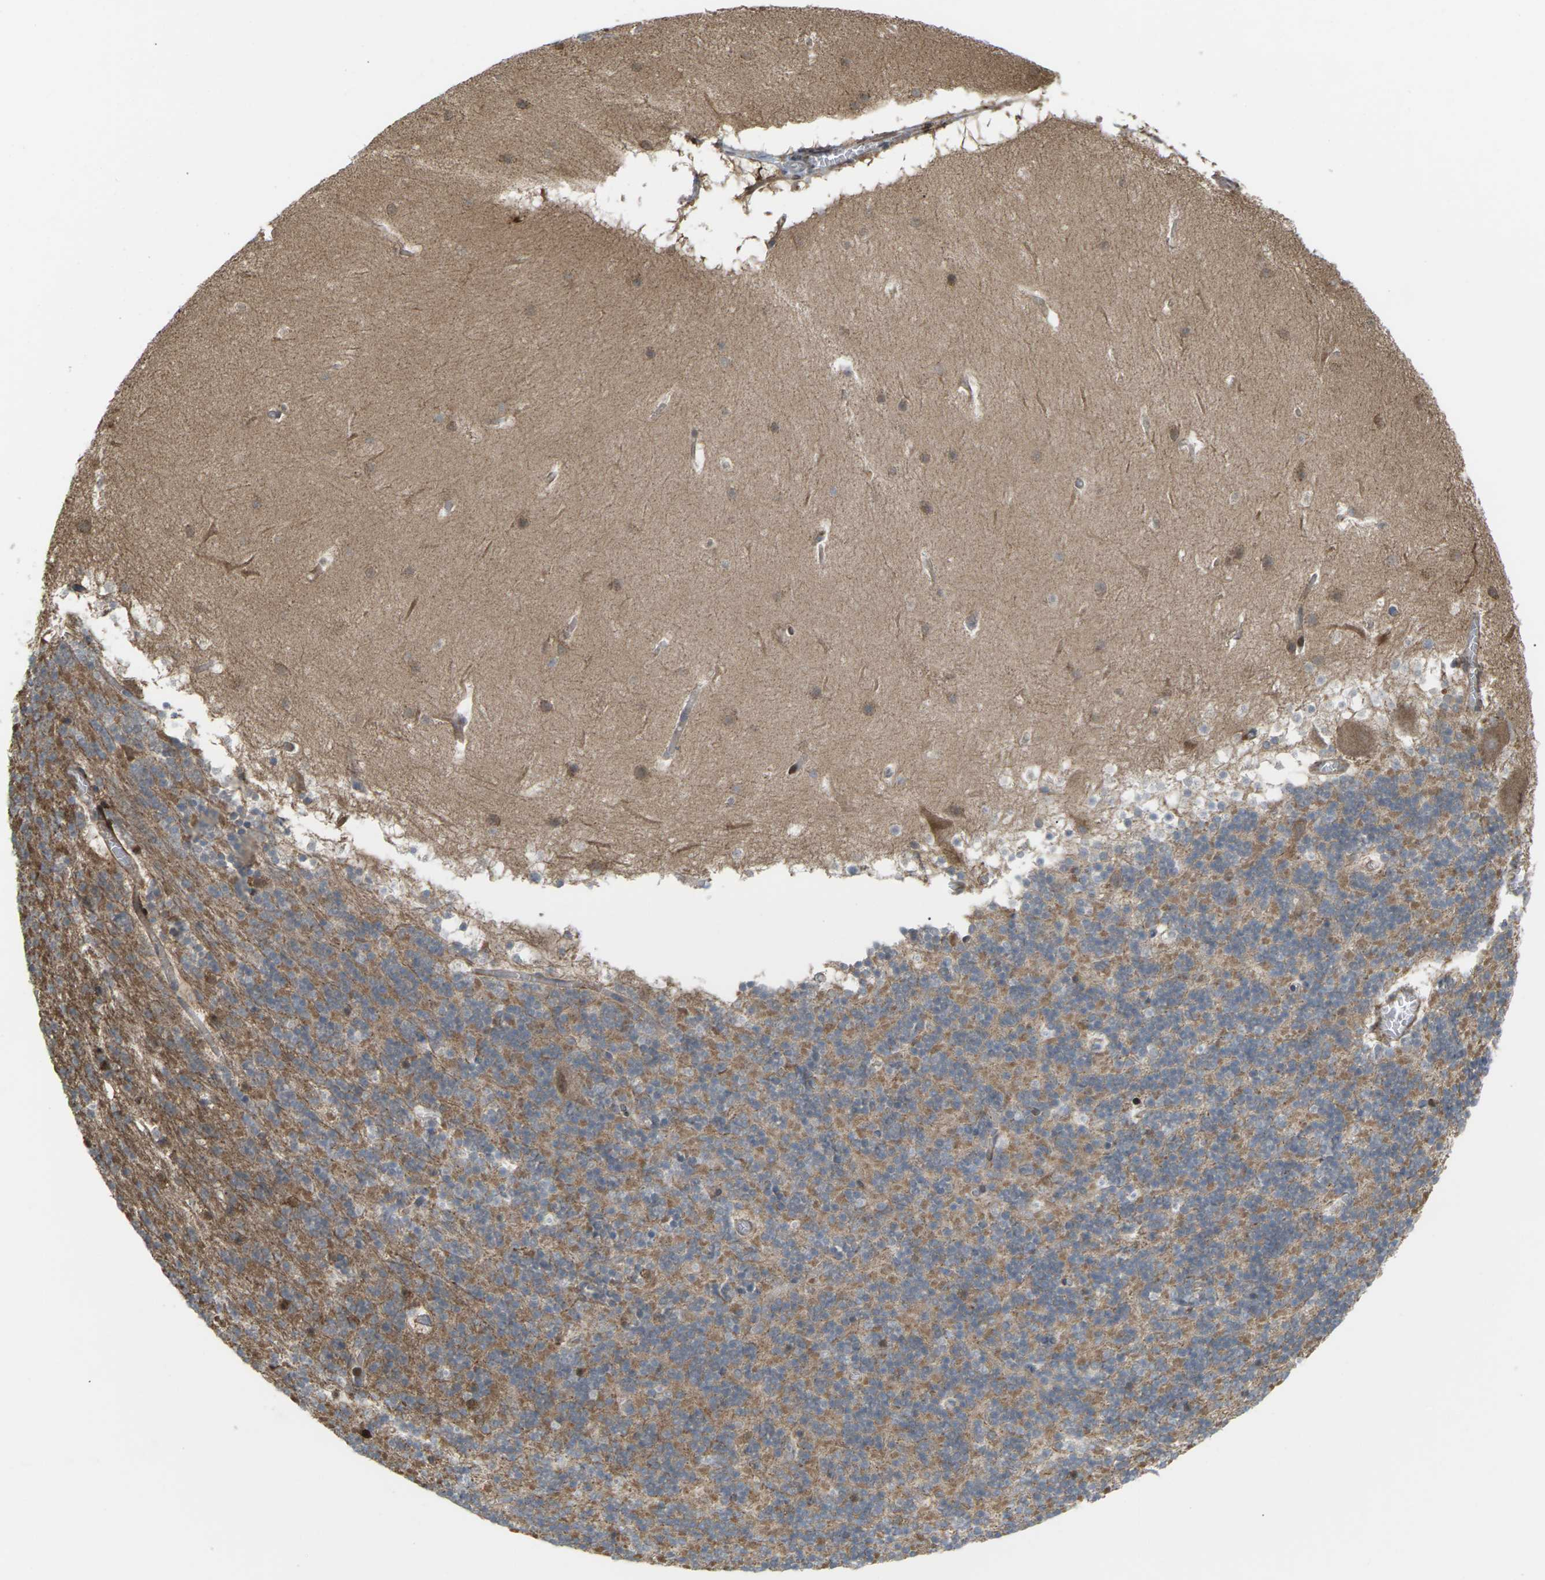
{"staining": {"intensity": "moderate", "quantity": ">75%", "location": "cytoplasmic/membranous"}, "tissue": "cerebellum", "cell_type": "Cells in granular layer", "image_type": "normal", "snomed": [{"axis": "morphology", "description": "Normal tissue, NOS"}, {"axis": "topography", "description": "Cerebellum"}], "caption": "Immunohistochemical staining of benign cerebellum exhibits moderate cytoplasmic/membranous protein expression in approximately >75% of cells in granular layer. Immunohistochemistry stains the protein of interest in brown and the nuclei are stained blue.", "gene": "ROBO1", "patient": {"sex": "male", "age": 45}}